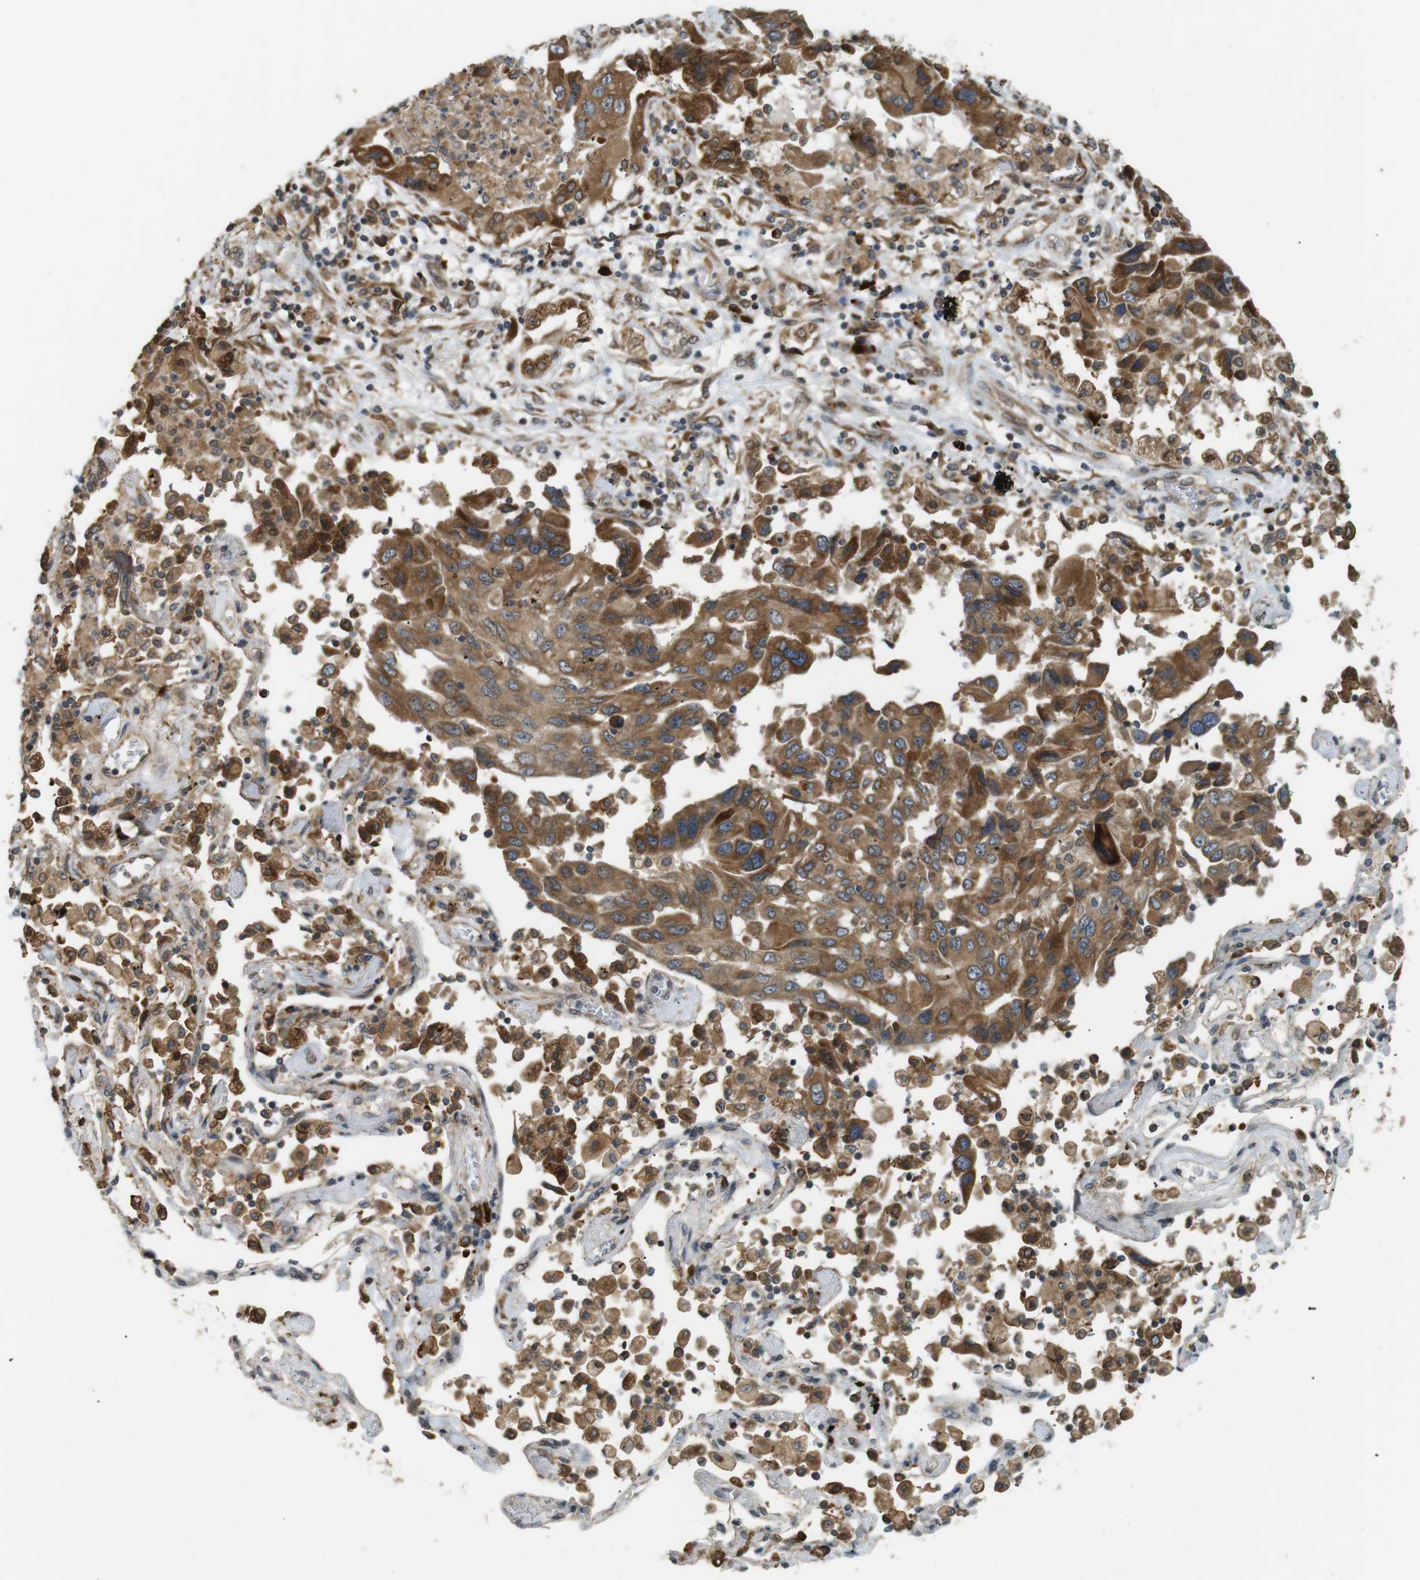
{"staining": {"intensity": "moderate", "quantity": ">75%", "location": "cytoplasmic/membranous"}, "tissue": "lung cancer", "cell_type": "Tumor cells", "image_type": "cancer", "snomed": [{"axis": "morphology", "description": "Adenocarcinoma, NOS"}, {"axis": "topography", "description": "Lung"}], "caption": "An image of human adenocarcinoma (lung) stained for a protein displays moderate cytoplasmic/membranous brown staining in tumor cells.", "gene": "TMED4", "patient": {"sex": "female", "age": 65}}